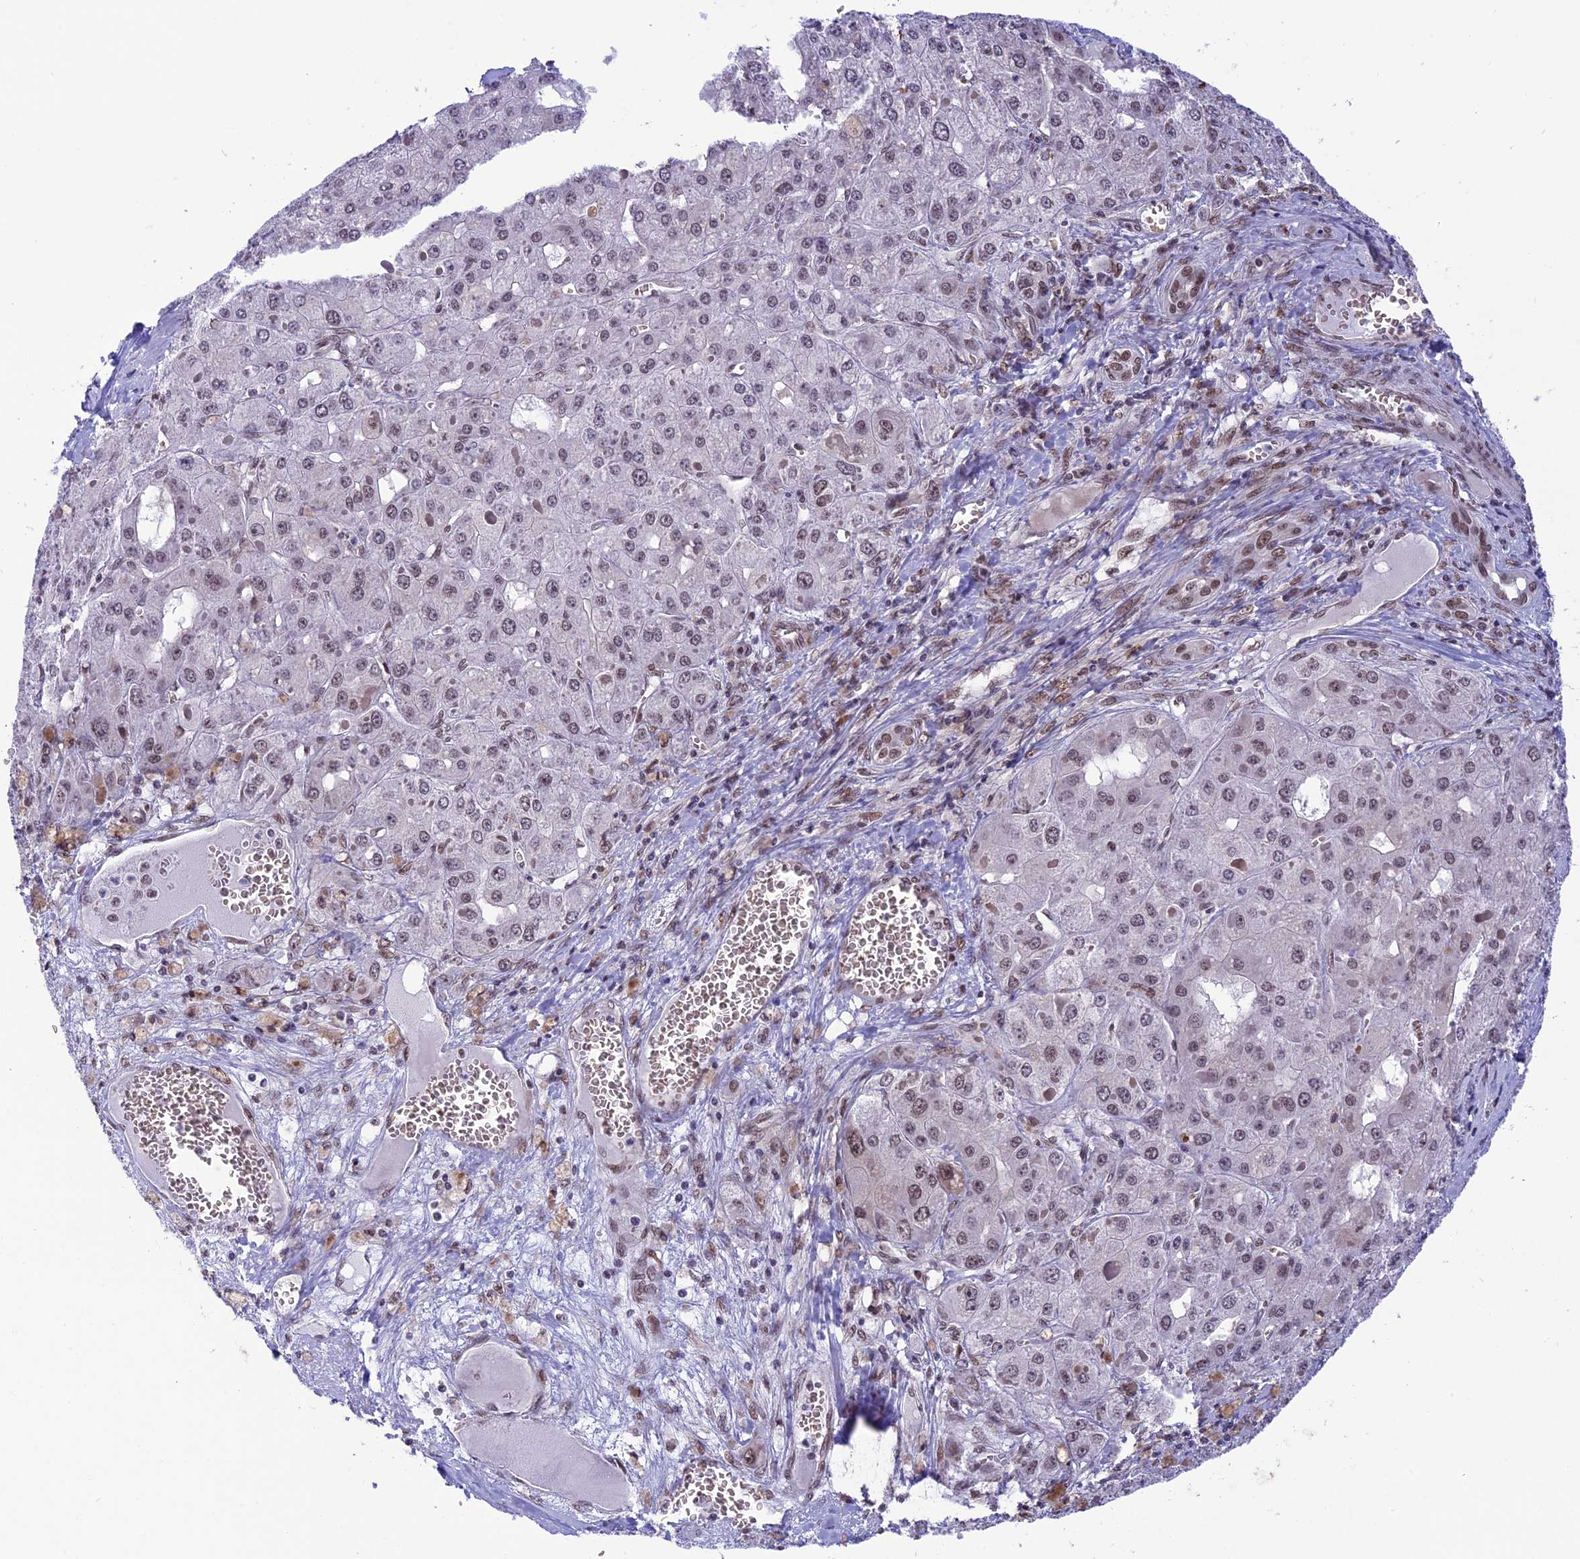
{"staining": {"intensity": "weak", "quantity": "<25%", "location": "nuclear"}, "tissue": "liver cancer", "cell_type": "Tumor cells", "image_type": "cancer", "snomed": [{"axis": "morphology", "description": "Carcinoma, Hepatocellular, NOS"}, {"axis": "topography", "description": "Liver"}], "caption": "Hepatocellular carcinoma (liver) stained for a protein using immunohistochemistry (IHC) reveals no staining tumor cells.", "gene": "MPHOSPH8", "patient": {"sex": "female", "age": 73}}